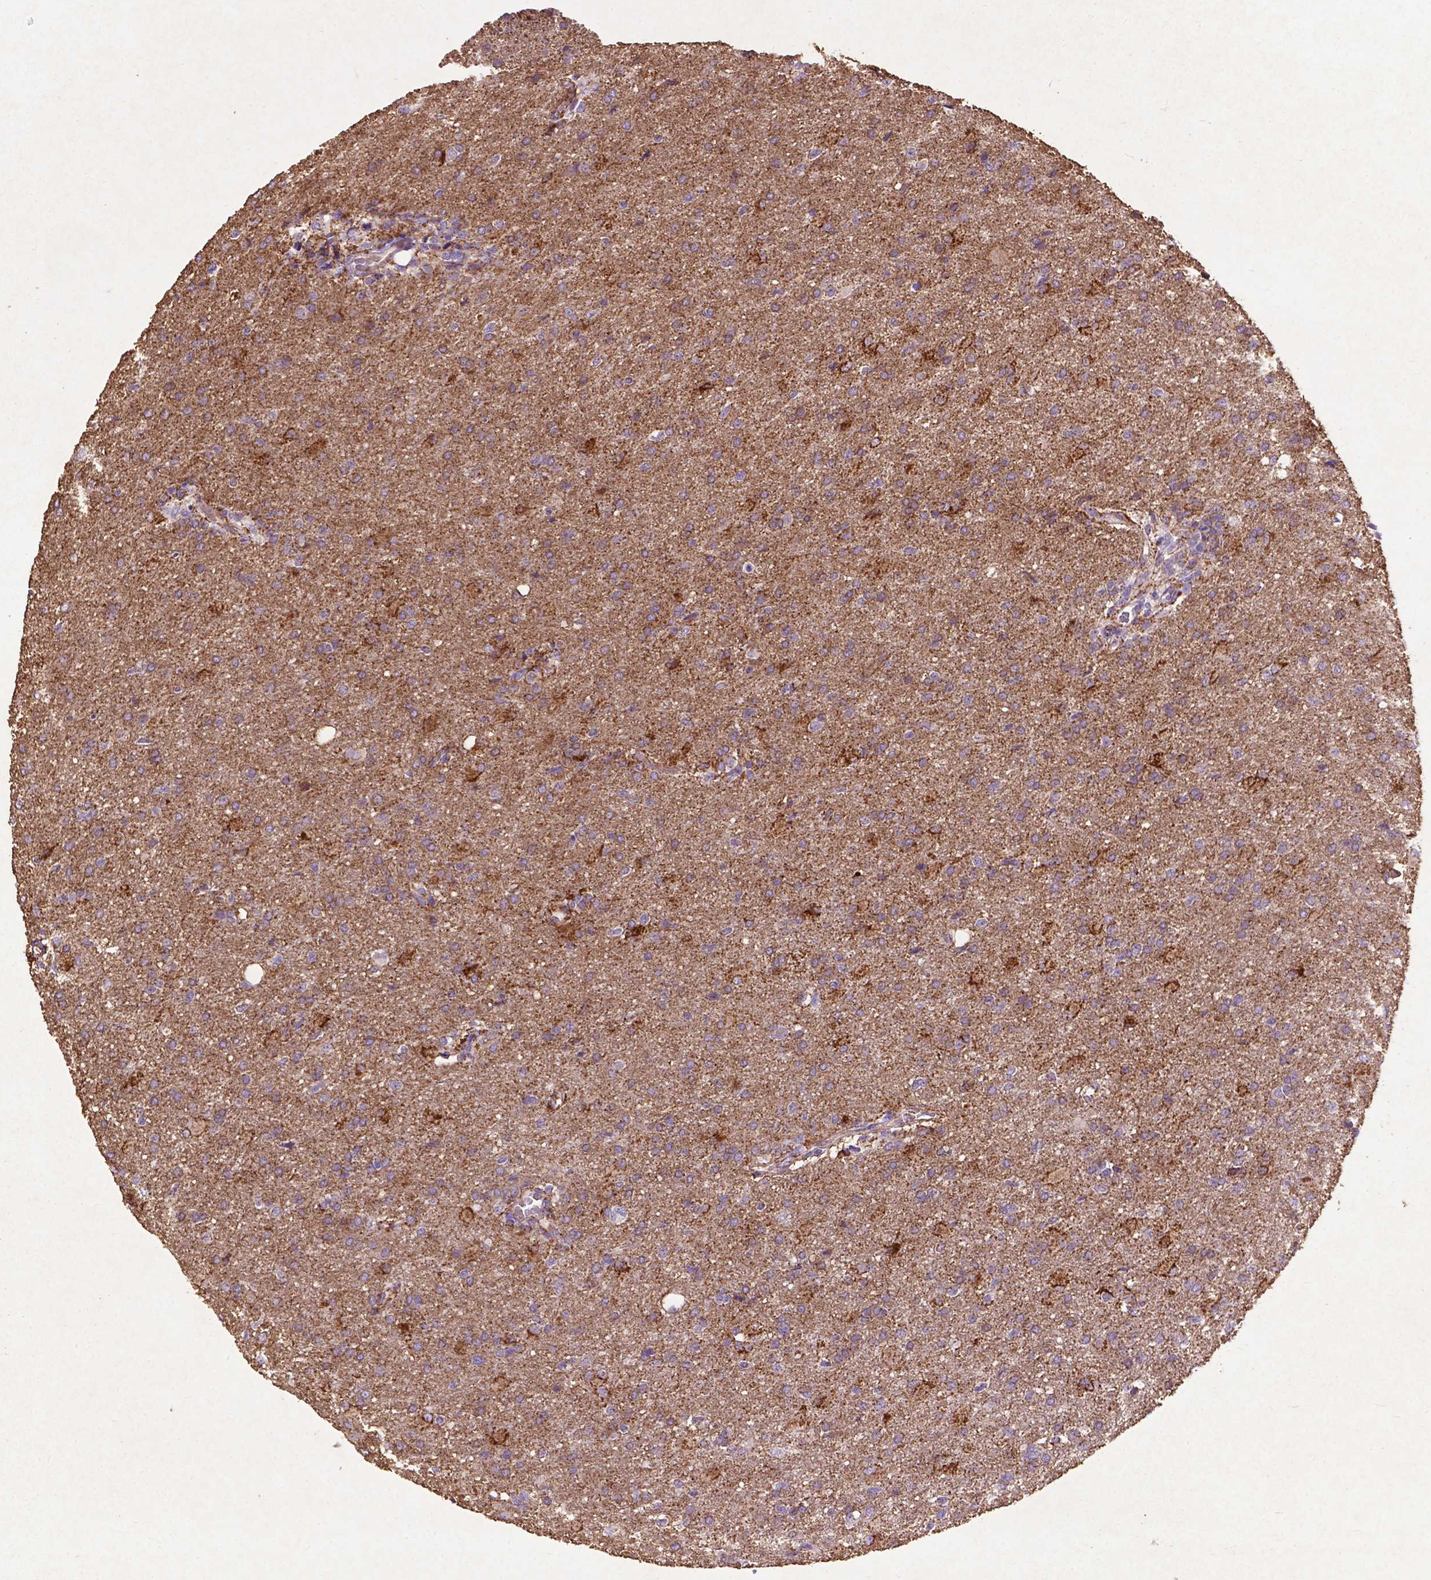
{"staining": {"intensity": "negative", "quantity": "none", "location": "none"}, "tissue": "glioma", "cell_type": "Tumor cells", "image_type": "cancer", "snomed": [{"axis": "morphology", "description": "Glioma, malignant, High grade"}, {"axis": "topography", "description": "Brain"}], "caption": "Immunohistochemistry of human glioma demonstrates no positivity in tumor cells. (Immunohistochemistry, brightfield microscopy, high magnification).", "gene": "THEGL", "patient": {"sex": "male", "age": 68}}